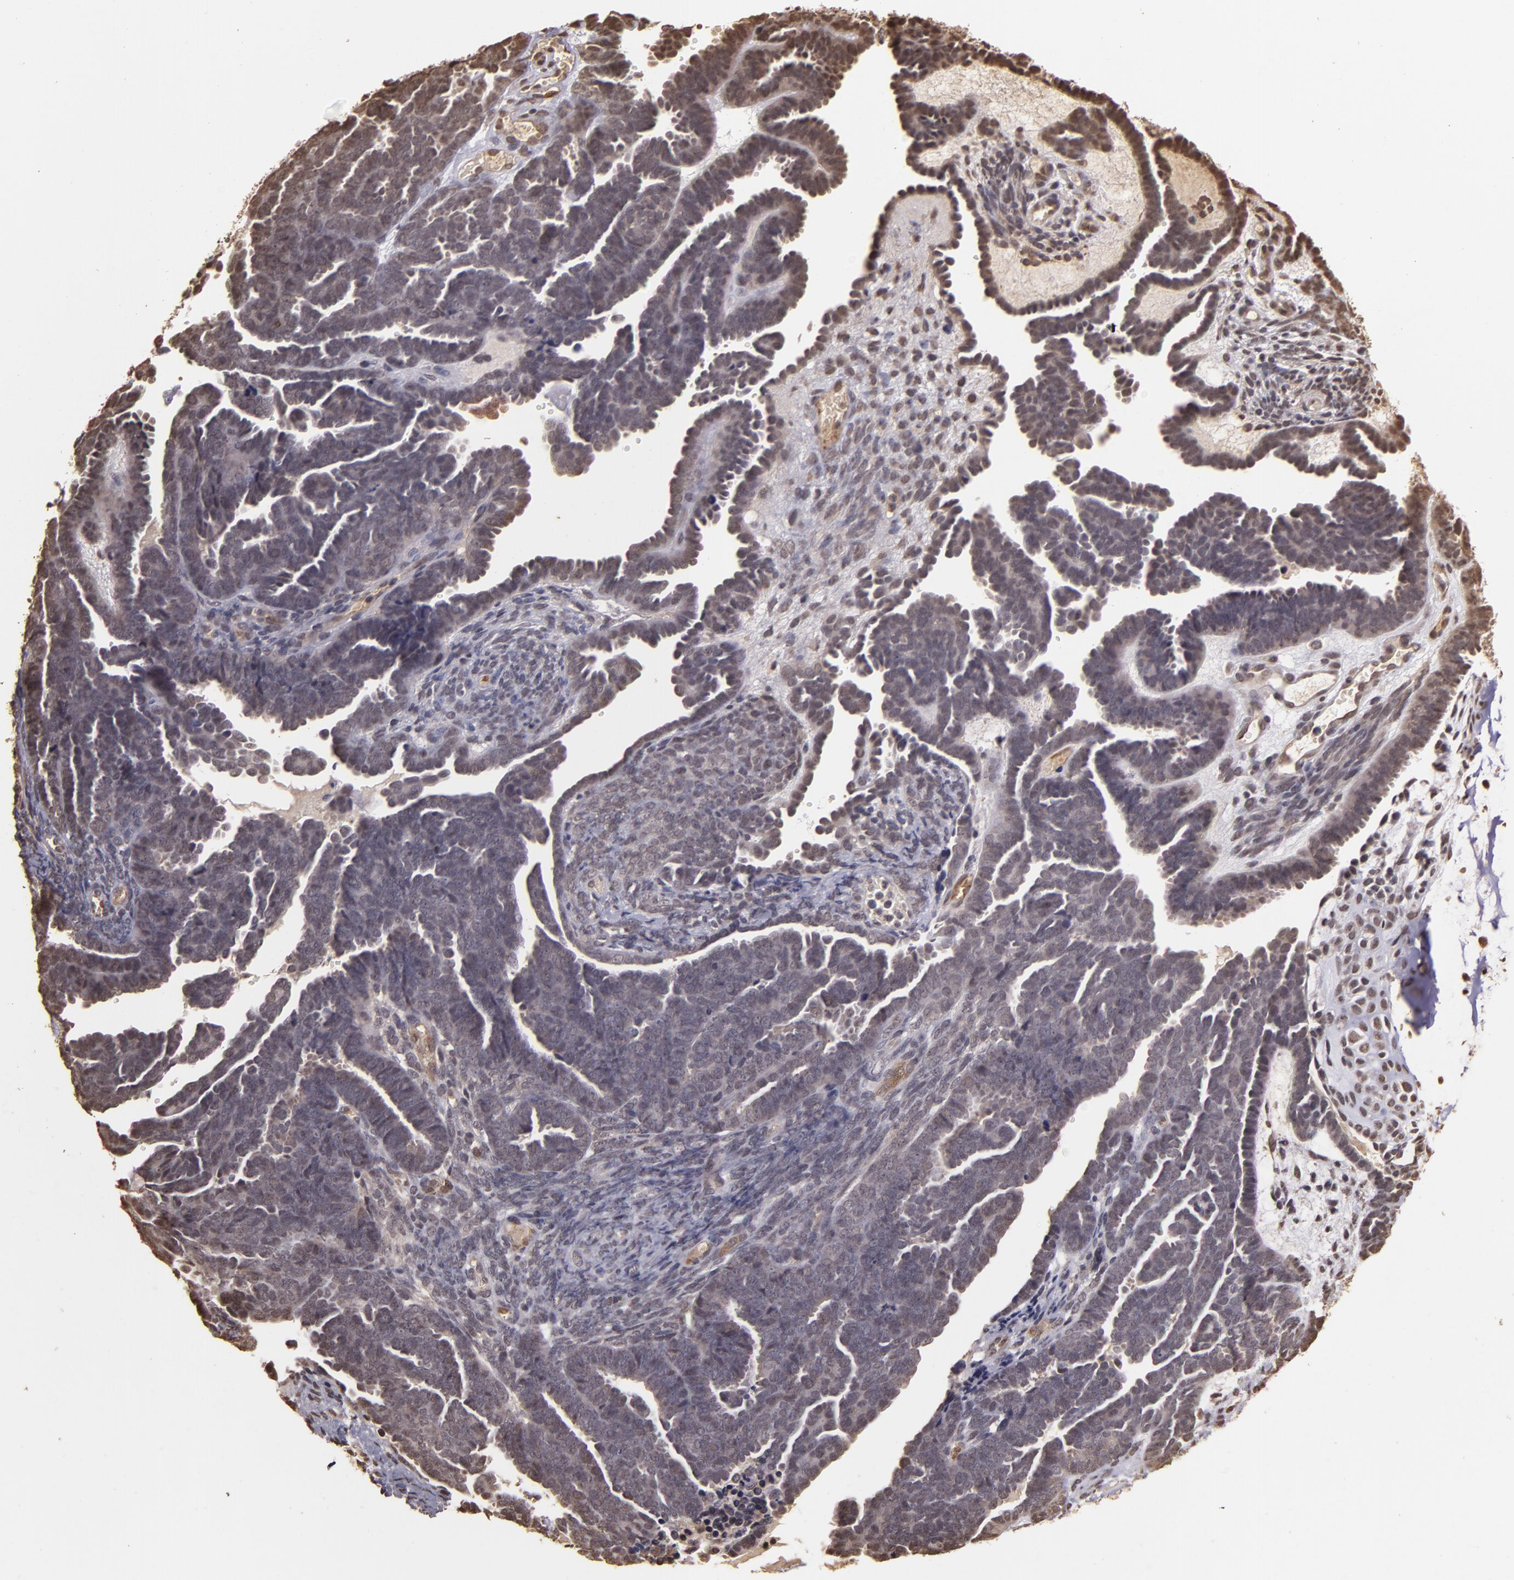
{"staining": {"intensity": "weak", "quantity": ">75%", "location": "cytoplasmic/membranous,nuclear"}, "tissue": "endometrial cancer", "cell_type": "Tumor cells", "image_type": "cancer", "snomed": [{"axis": "morphology", "description": "Neoplasm, malignant, NOS"}, {"axis": "topography", "description": "Endometrium"}], "caption": "Immunohistochemical staining of human malignant neoplasm (endometrial) shows weak cytoplasmic/membranous and nuclear protein staining in about >75% of tumor cells. (DAB (3,3'-diaminobenzidine) IHC, brown staining for protein, blue staining for nuclei).", "gene": "CUL1", "patient": {"sex": "female", "age": 74}}